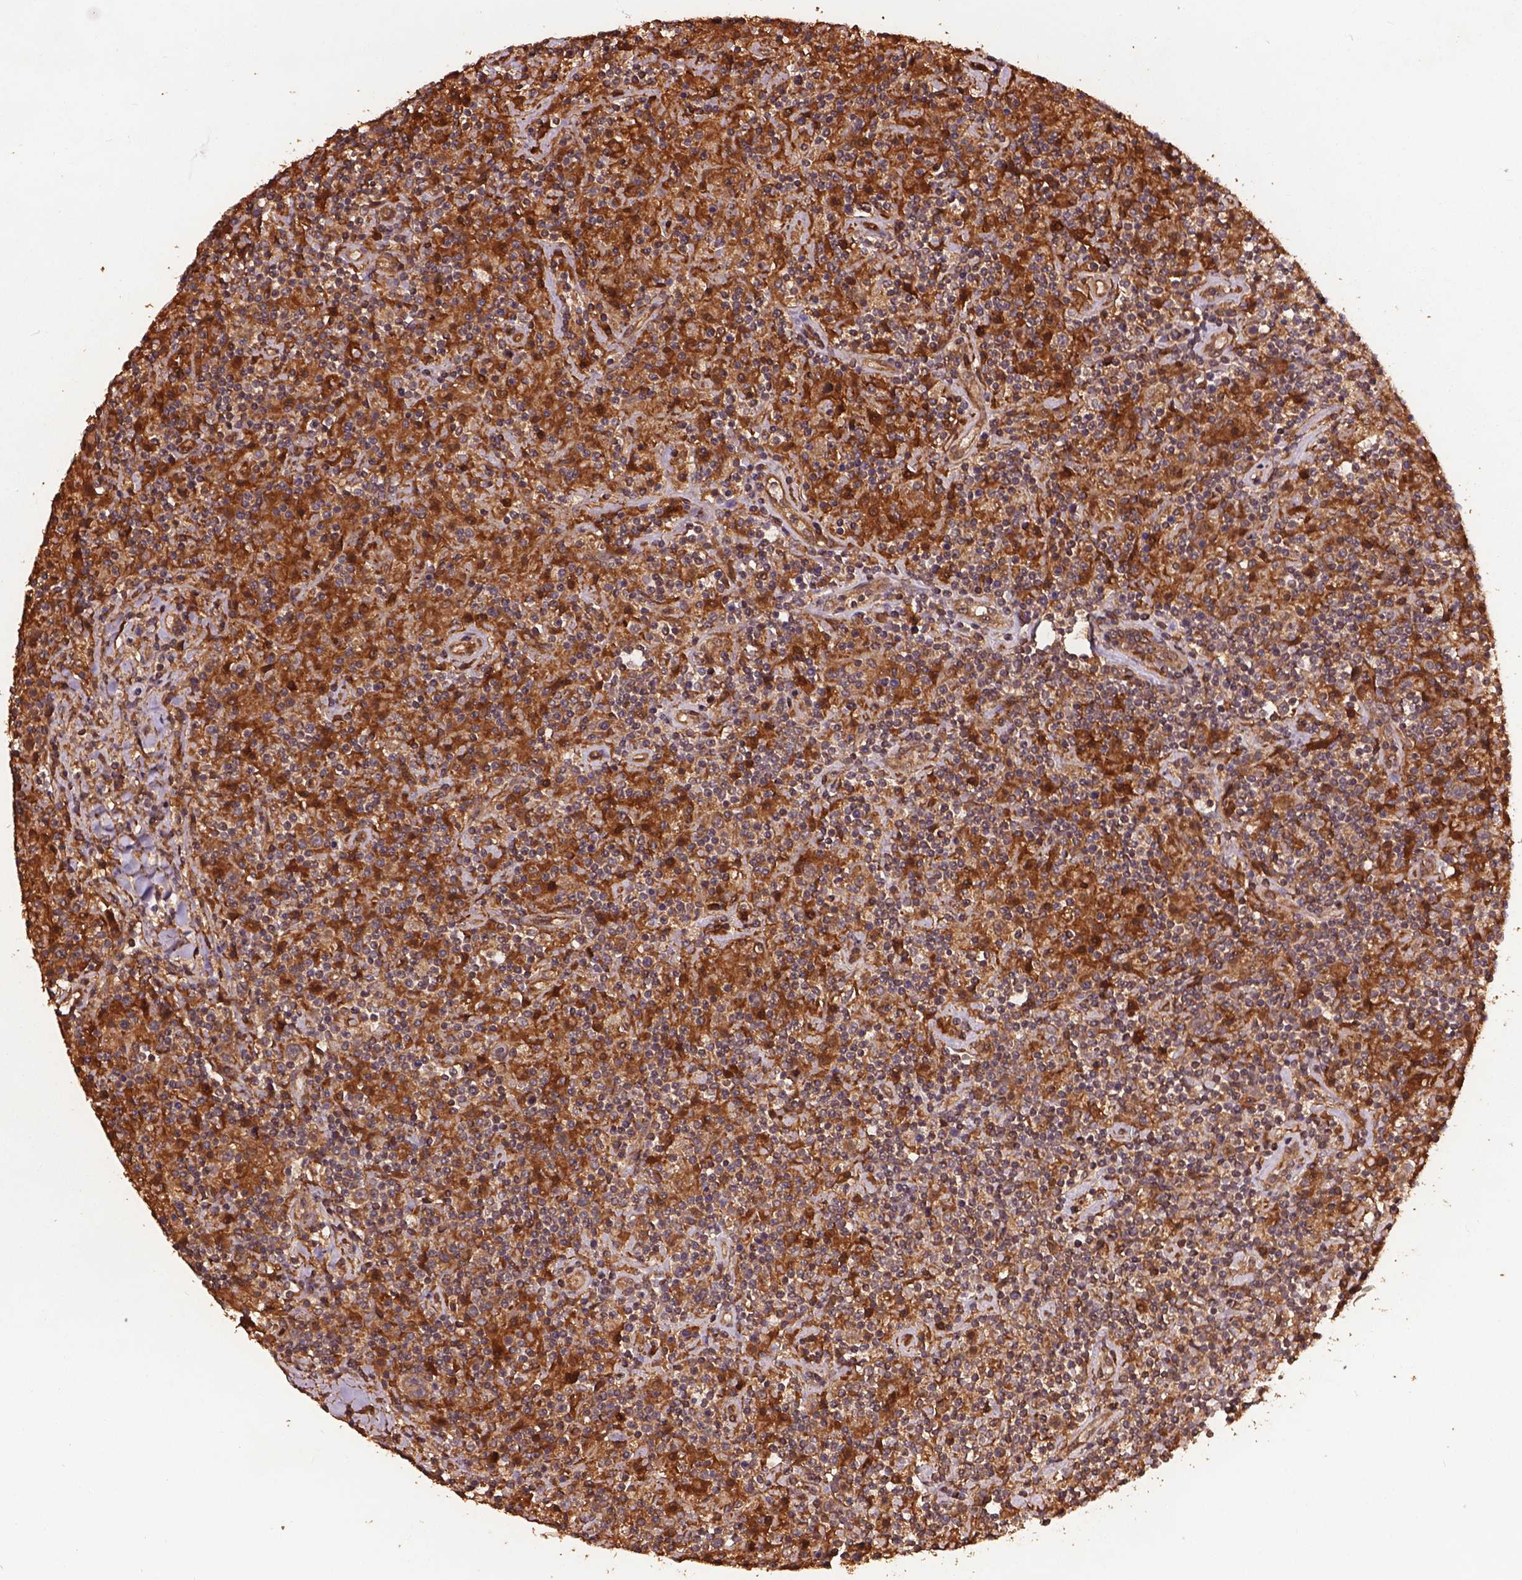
{"staining": {"intensity": "moderate", "quantity": ">75%", "location": "cytoplasmic/membranous"}, "tissue": "lymphoma", "cell_type": "Tumor cells", "image_type": "cancer", "snomed": [{"axis": "morphology", "description": "Hodgkin's disease, NOS"}, {"axis": "topography", "description": "Lymph node"}], "caption": "Immunohistochemistry histopathology image of neoplastic tissue: human Hodgkin's disease stained using IHC exhibits medium levels of moderate protein expression localized specifically in the cytoplasmic/membranous of tumor cells, appearing as a cytoplasmic/membranous brown color.", "gene": "BABAM1", "patient": {"sex": "male", "age": 70}}